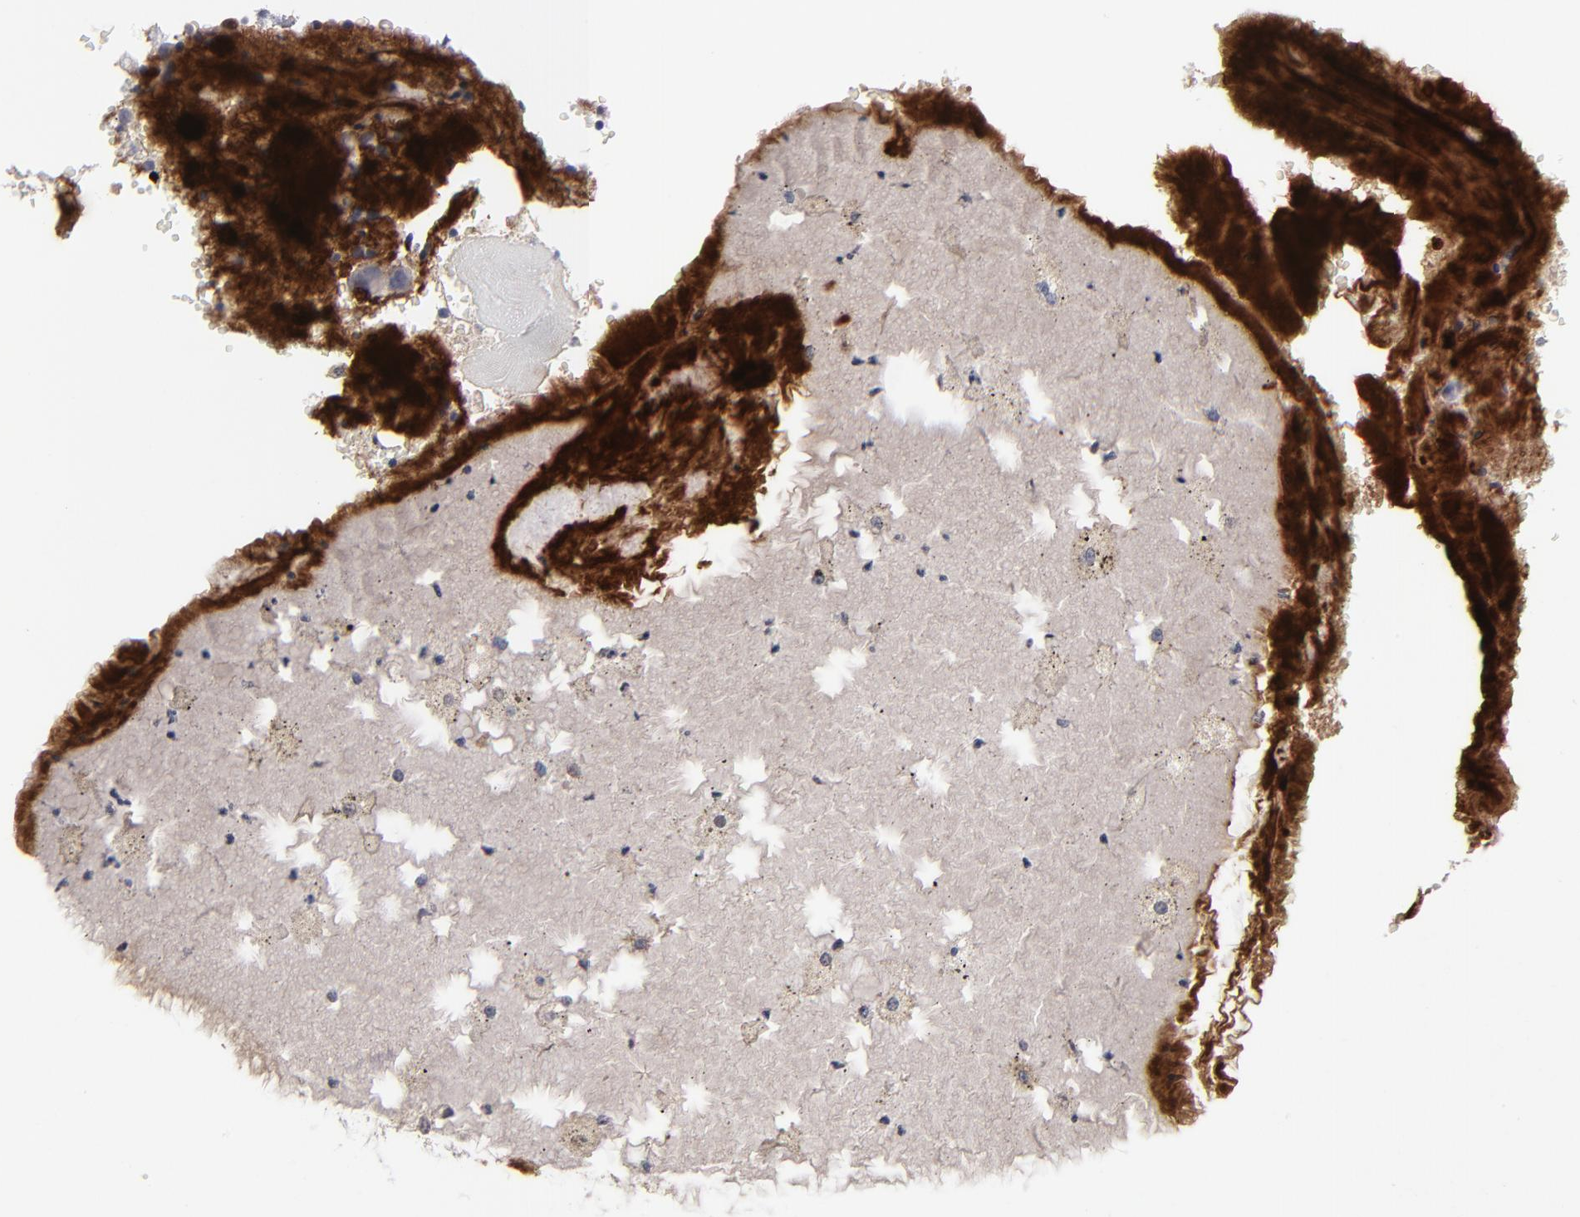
{"staining": {"intensity": "weak", "quantity": "25%-75%", "location": "cytoplasmic/membranous"}, "tissue": "bronchus", "cell_type": "Respiratory epithelial cells", "image_type": "normal", "snomed": [{"axis": "morphology", "description": "Normal tissue, NOS"}, {"axis": "topography", "description": "Bronchus"}, {"axis": "topography", "description": "Lung"}], "caption": "High-power microscopy captured an immunohistochemistry (IHC) photomicrograph of normal bronchus, revealing weak cytoplasmic/membranous positivity in approximately 25%-75% of respiratory epithelial cells.", "gene": "GPM6B", "patient": {"sex": "female", "age": 56}}